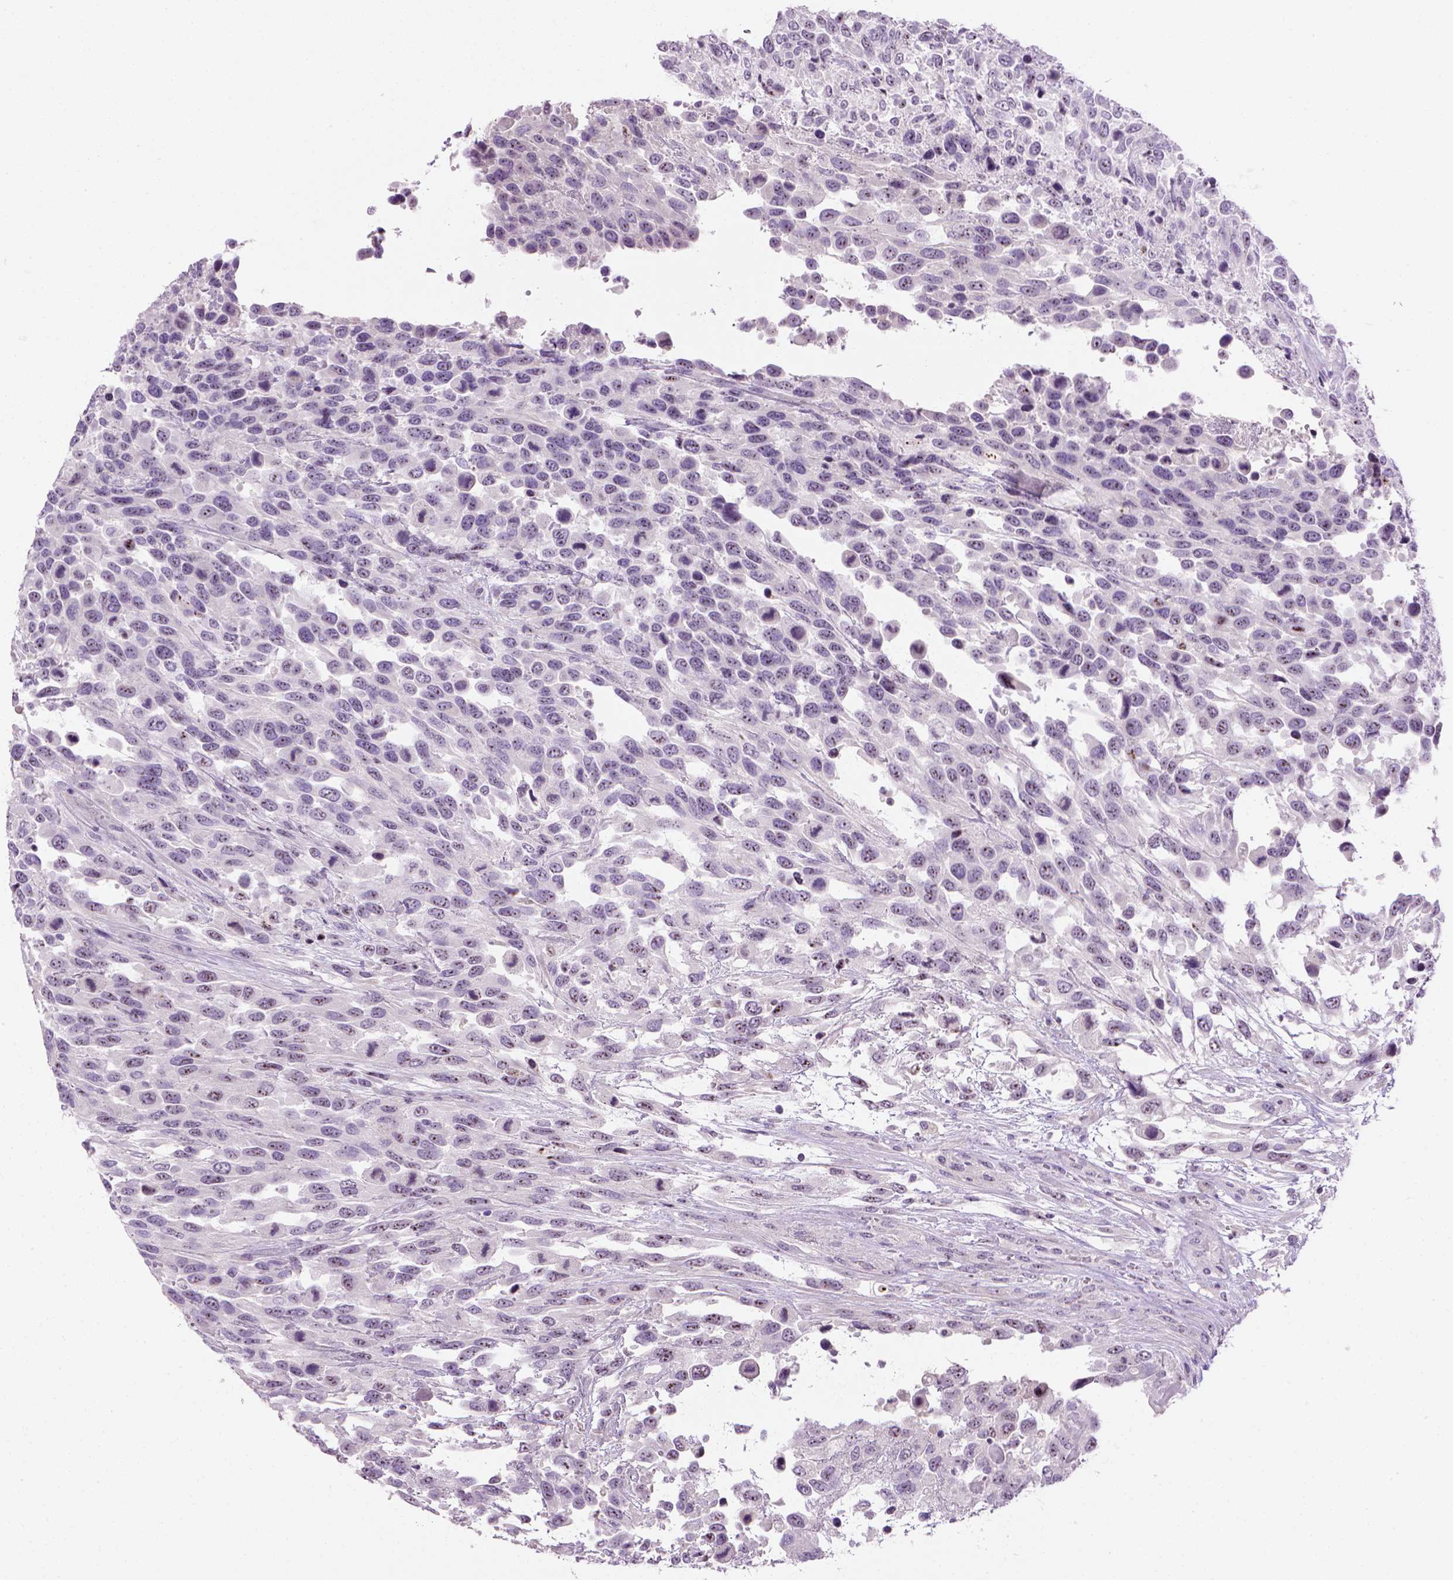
{"staining": {"intensity": "weak", "quantity": "25%-75%", "location": "nuclear"}, "tissue": "urothelial cancer", "cell_type": "Tumor cells", "image_type": "cancer", "snomed": [{"axis": "morphology", "description": "Urothelial carcinoma, High grade"}, {"axis": "topography", "description": "Urinary bladder"}], "caption": "This photomicrograph reveals immunohistochemistry (IHC) staining of human urothelial cancer, with low weak nuclear positivity in about 25%-75% of tumor cells.", "gene": "UTP4", "patient": {"sex": "female", "age": 70}}